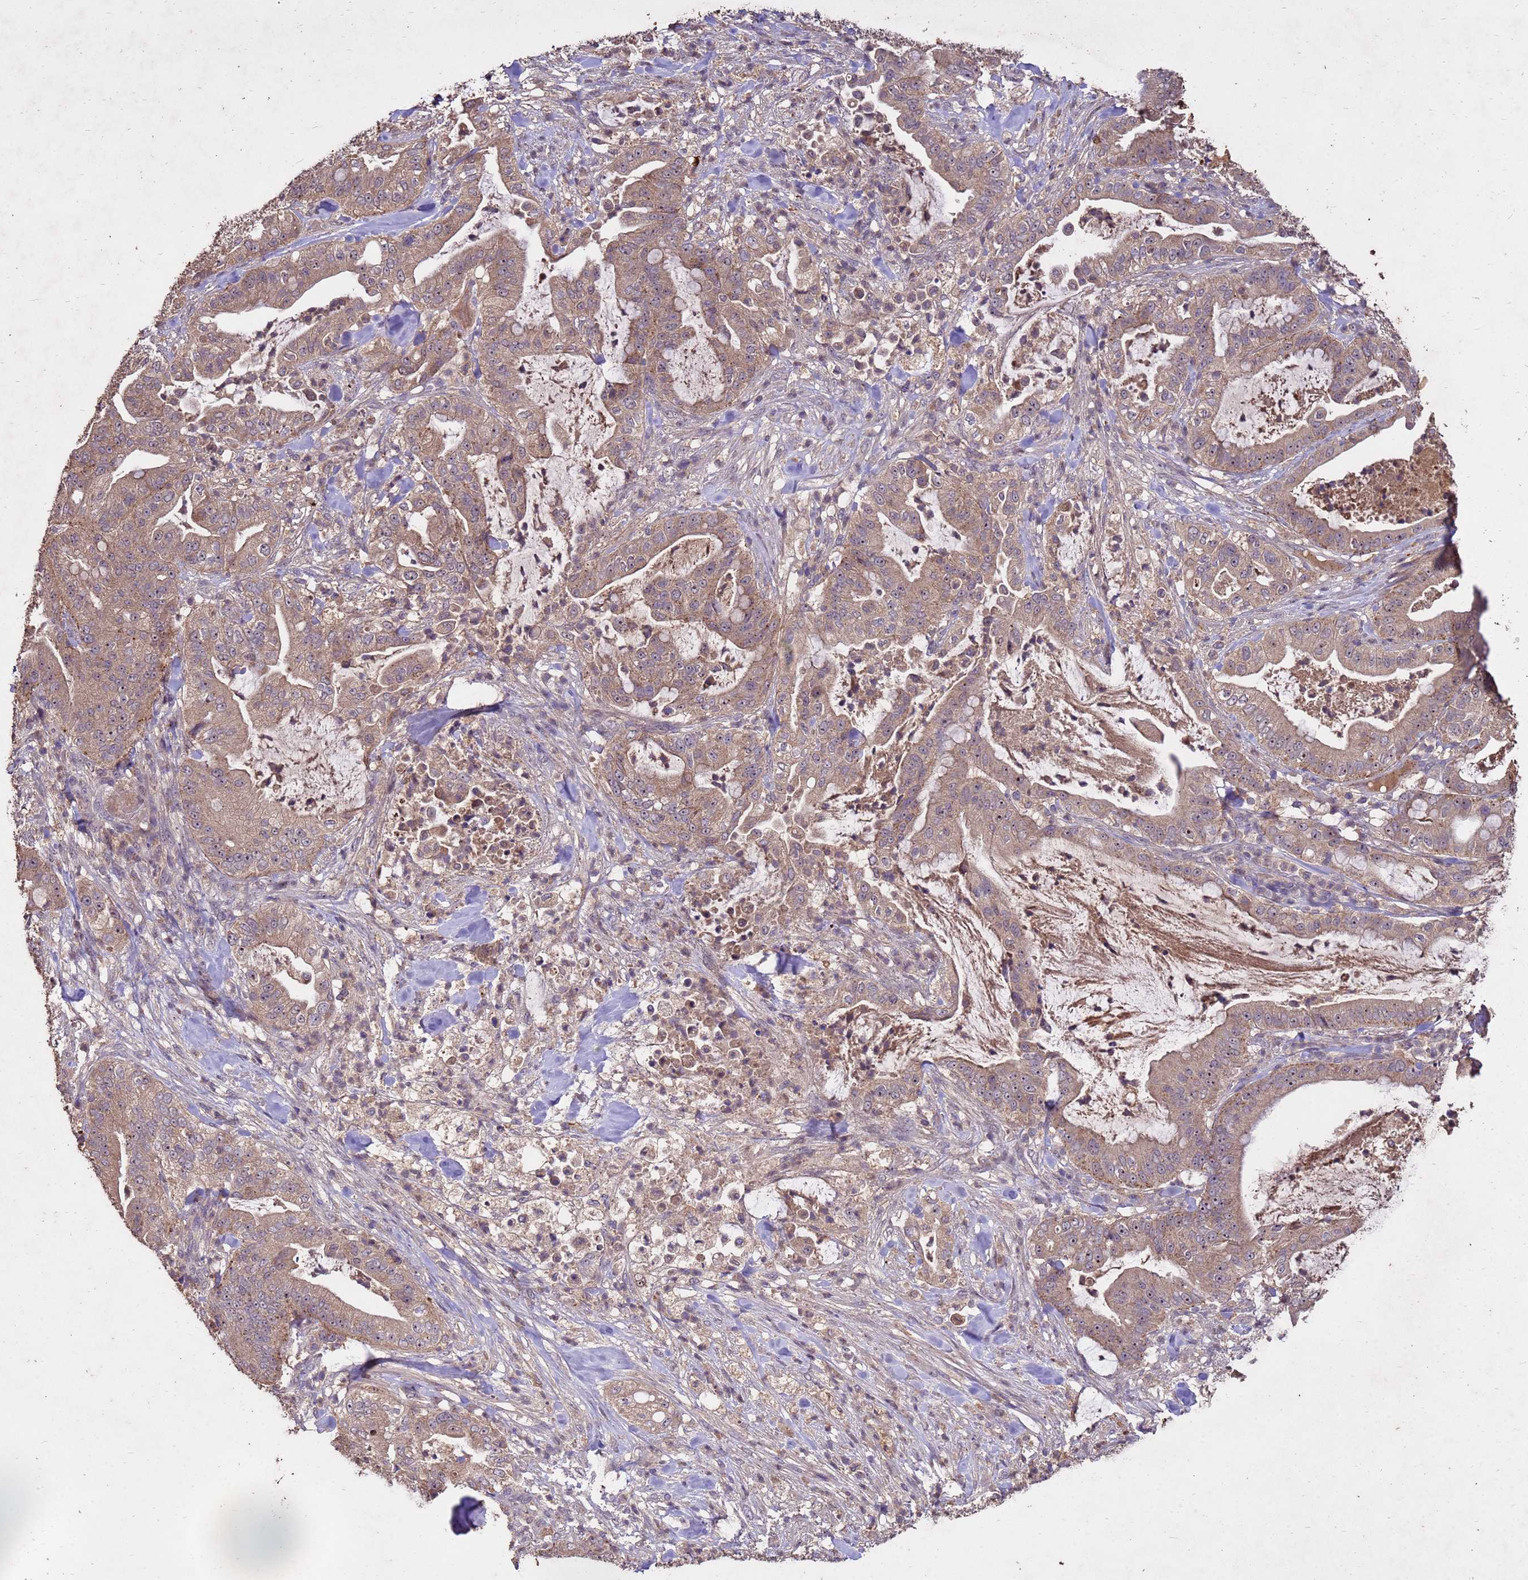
{"staining": {"intensity": "moderate", "quantity": ">75%", "location": "cytoplasmic/membranous"}, "tissue": "pancreatic cancer", "cell_type": "Tumor cells", "image_type": "cancer", "snomed": [{"axis": "morphology", "description": "Adenocarcinoma, NOS"}, {"axis": "topography", "description": "Pancreas"}], "caption": "Pancreatic cancer (adenocarcinoma) stained with a brown dye reveals moderate cytoplasmic/membranous positive staining in about >75% of tumor cells.", "gene": "TOR4A", "patient": {"sex": "male", "age": 71}}